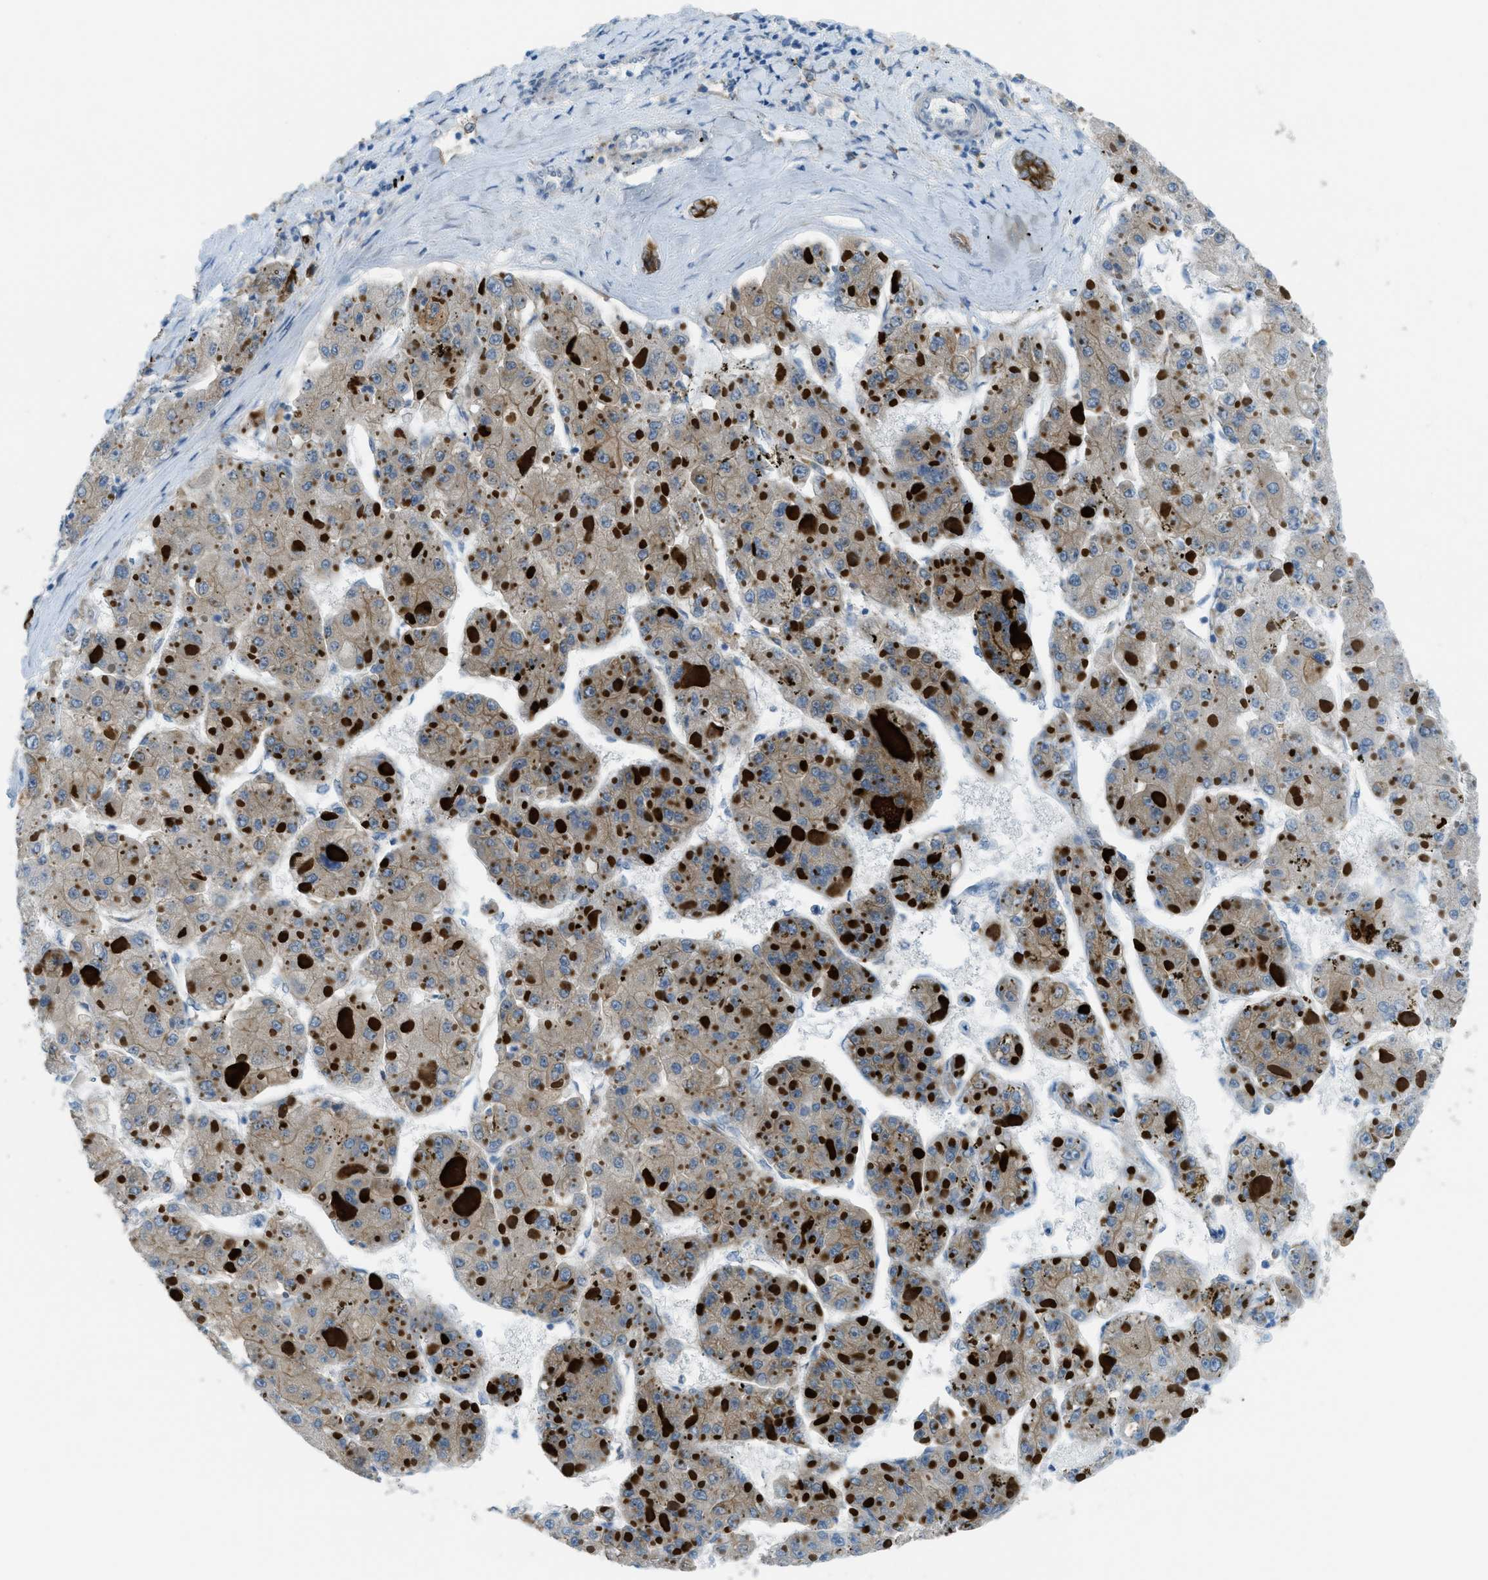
{"staining": {"intensity": "weak", "quantity": "<25%", "location": "cytoplasmic/membranous"}, "tissue": "liver cancer", "cell_type": "Tumor cells", "image_type": "cancer", "snomed": [{"axis": "morphology", "description": "Carcinoma, Hepatocellular, NOS"}, {"axis": "topography", "description": "Liver"}], "caption": "The micrograph demonstrates no staining of tumor cells in liver cancer (hepatocellular carcinoma).", "gene": "KLHL8", "patient": {"sex": "female", "age": 73}}